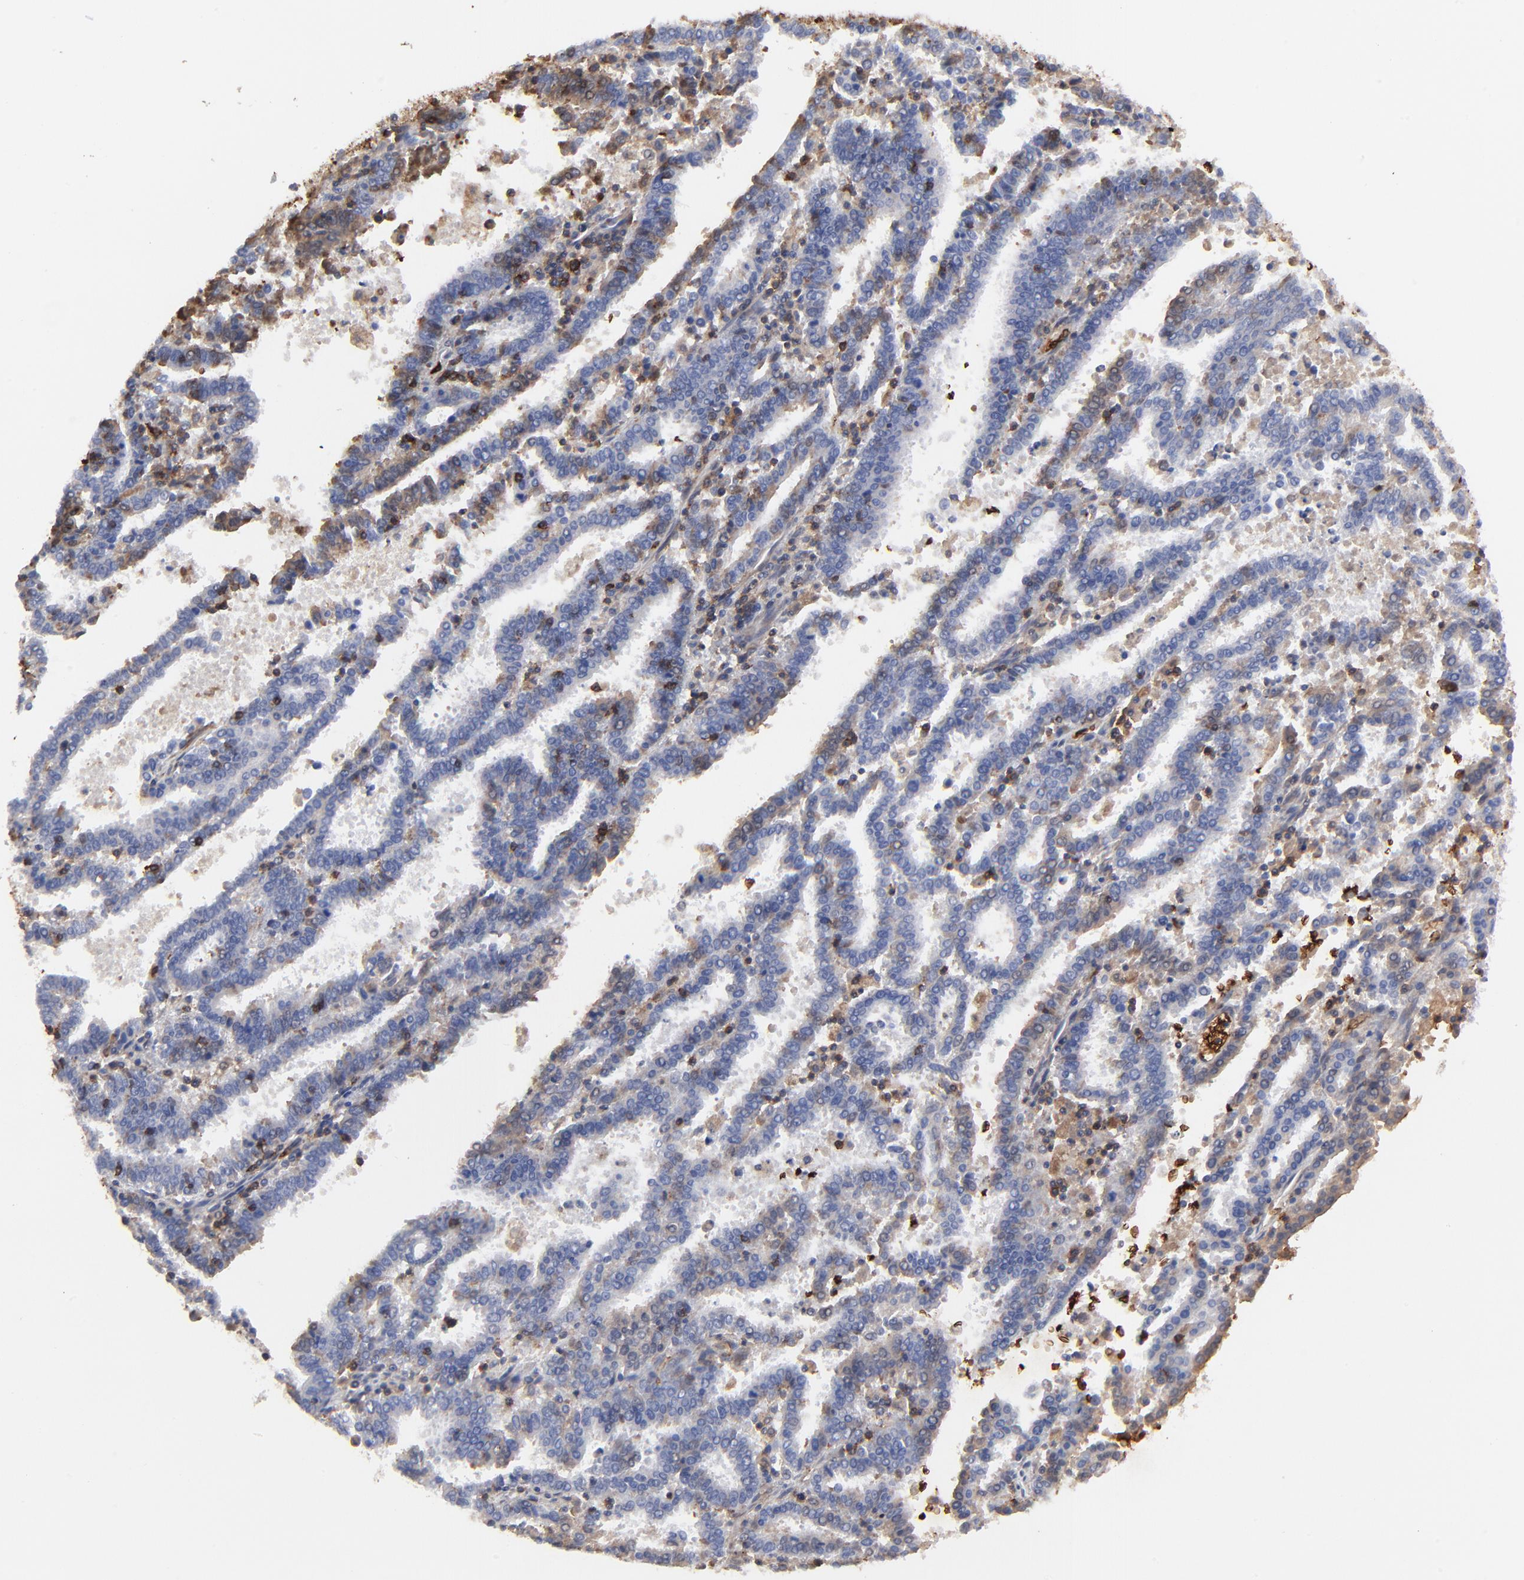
{"staining": {"intensity": "negative", "quantity": "none", "location": "none"}, "tissue": "endometrial cancer", "cell_type": "Tumor cells", "image_type": "cancer", "snomed": [{"axis": "morphology", "description": "Adenocarcinoma, NOS"}, {"axis": "topography", "description": "Uterus"}], "caption": "Immunohistochemical staining of endometrial cancer reveals no significant staining in tumor cells.", "gene": "PAG1", "patient": {"sex": "female", "age": 83}}